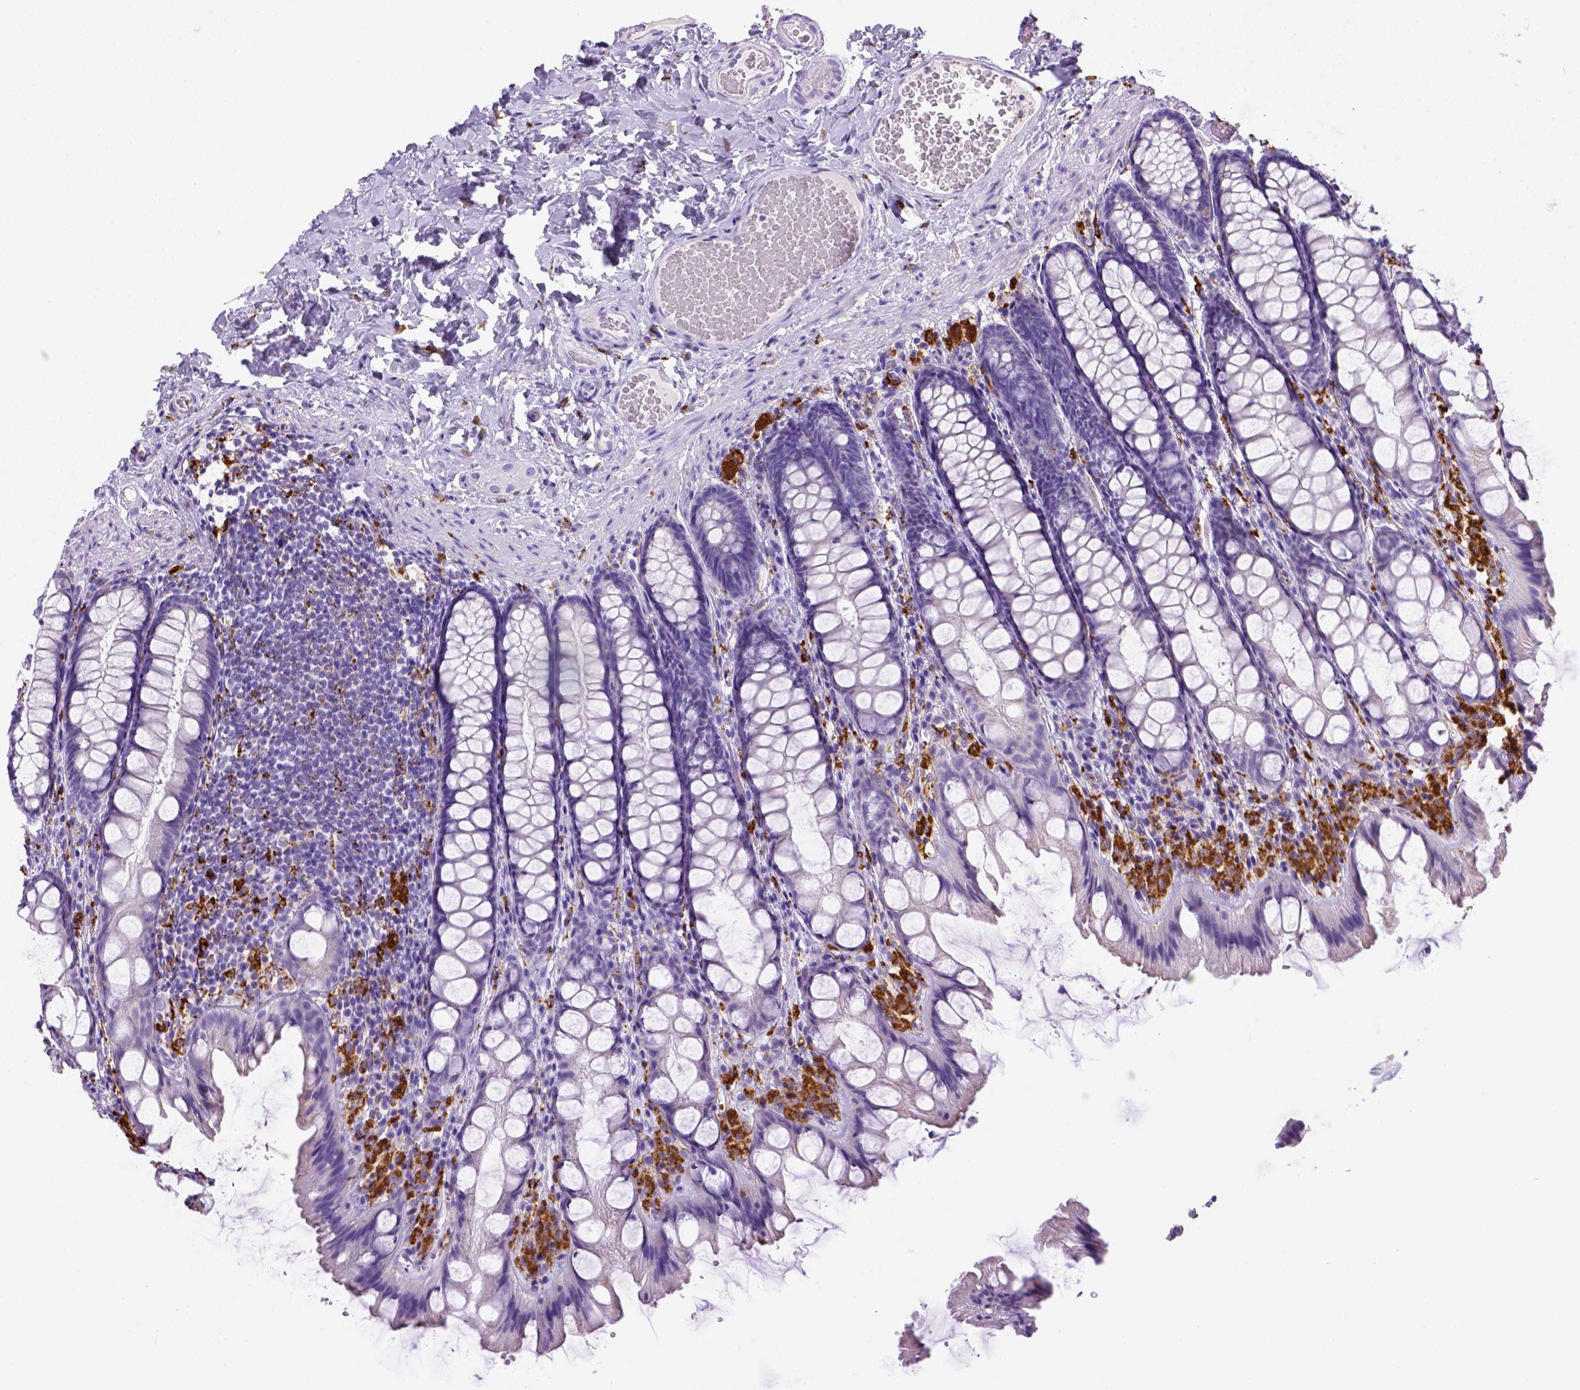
{"staining": {"intensity": "negative", "quantity": "none", "location": "none"}, "tissue": "colon", "cell_type": "Endothelial cells", "image_type": "normal", "snomed": [{"axis": "morphology", "description": "Normal tissue, NOS"}, {"axis": "topography", "description": "Colon"}], "caption": "Endothelial cells show no significant staining in normal colon. The staining is performed using DAB brown chromogen with nuclei counter-stained in using hematoxylin.", "gene": "CD68", "patient": {"sex": "male", "age": 47}}